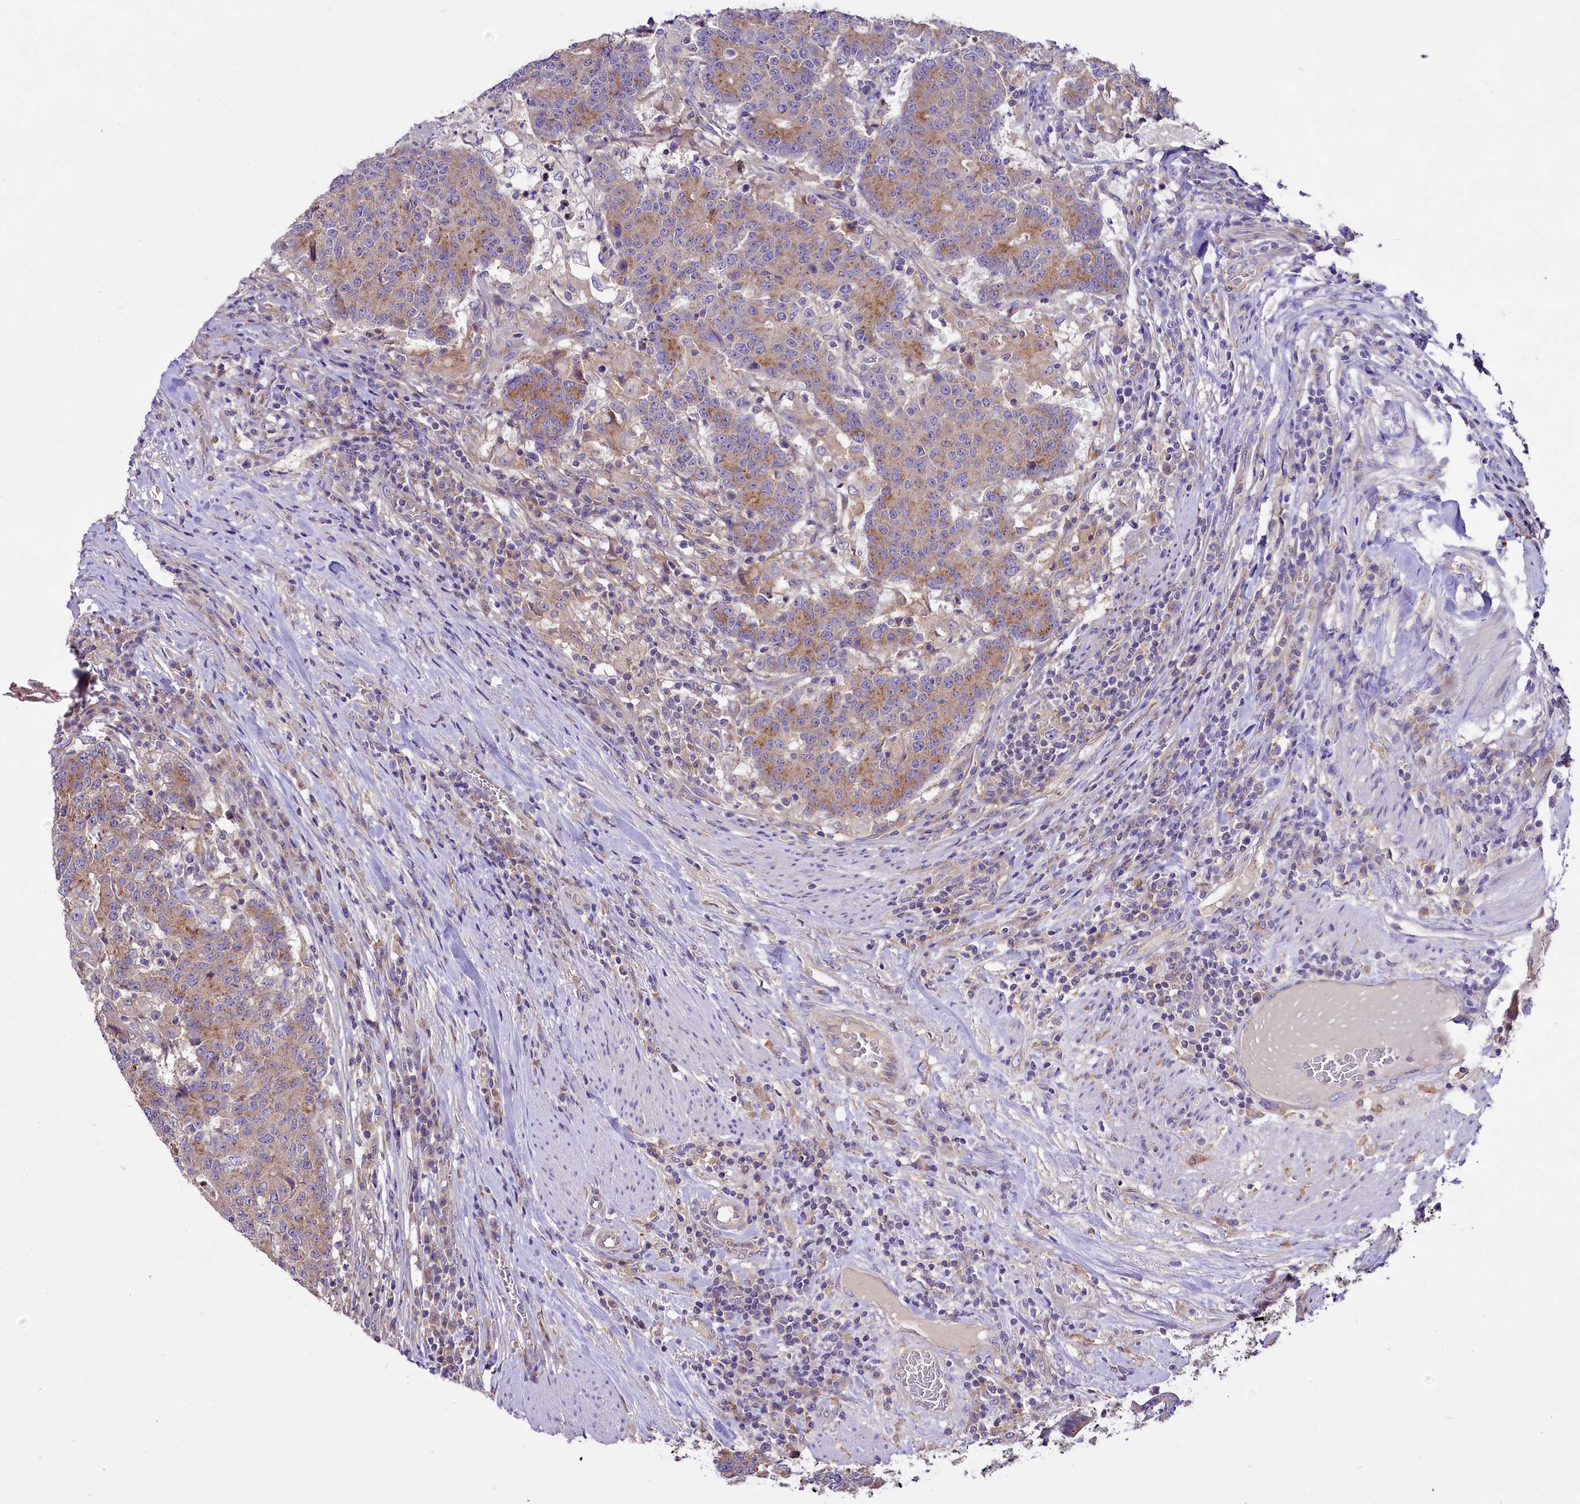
{"staining": {"intensity": "weak", "quantity": "25%-75%", "location": "cytoplasmic/membranous"}, "tissue": "colorectal cancer", "cell_type": "Tumor cells", "image_type": "cancer", "snomed": [{"axis": "morphology", "description": "Adenocarcinoma, NOS"}, {"axis": "topography", "description": "Colon"}], "caption": "The image exhibits immunohistochemical staining of colorectal adenocarcinoma. There is weak cytoplasmic/membranous expression is seen in approximately 25%-75% of tumor cells.", "gene": "PEMT", "patient": {"sex": "female", "age": 75}}